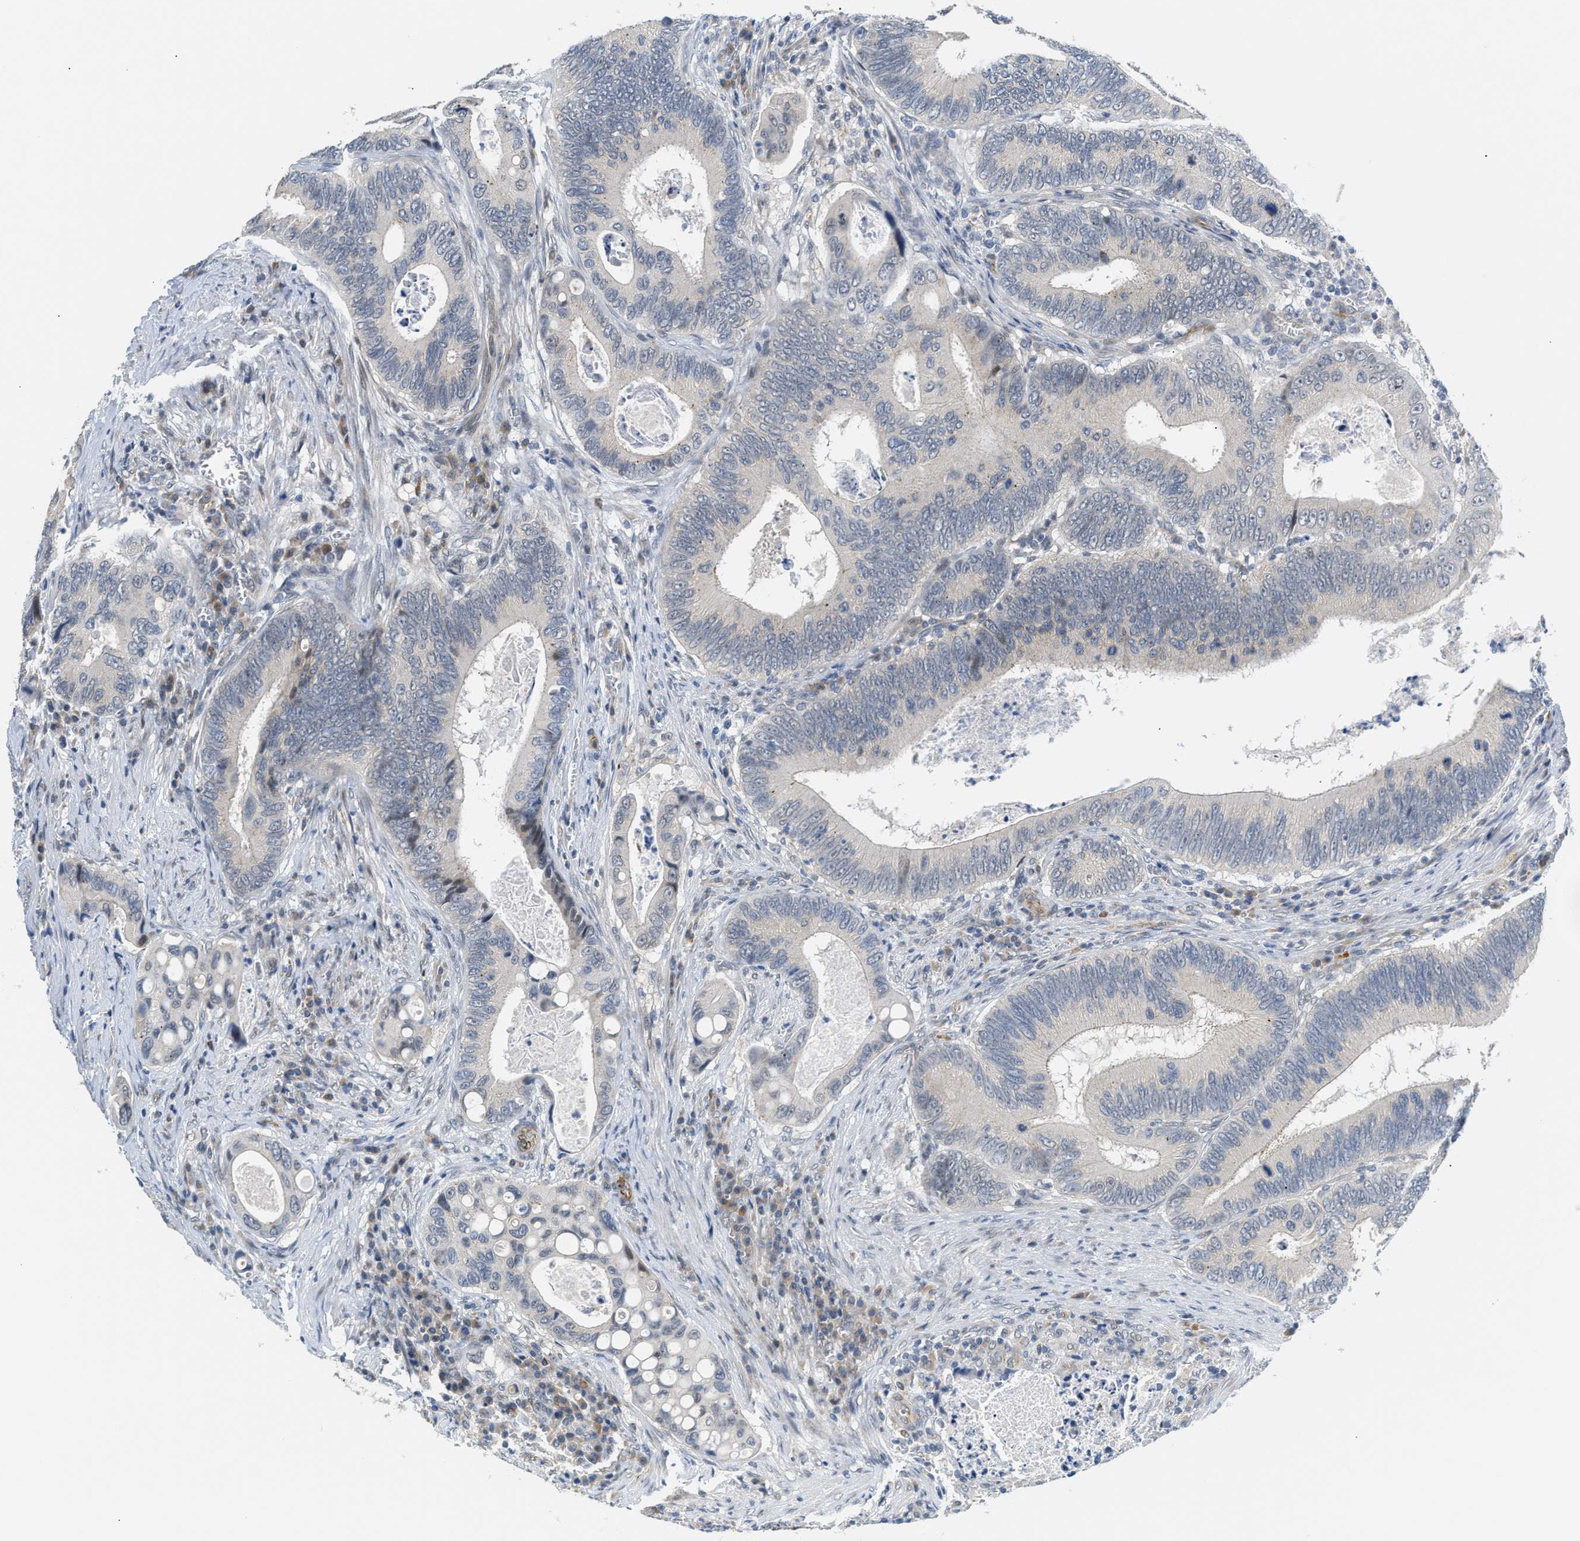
{"staining": {"intensity": "negative", "quantity": "none", "location": "none"}, "tissue": "colorectal cancer", "cell_type": "Tumor cells", "image_type": "cancer", "snomed": [{"axis": "morphology", "description": "Inflammation, NOS"}, {"axis": "morphology", "description": "Adenocarcinoma, NOS"}, {"axis": "topography", "description": "Colon"}], "caption": "Human adenocarcinoma (colorectal) stained for a protein using immunohistochemistry (IHC) shows no positivity in tumor cells.", "gene": "PPM1H", "patient": {"sex": "male", "age": 72}}